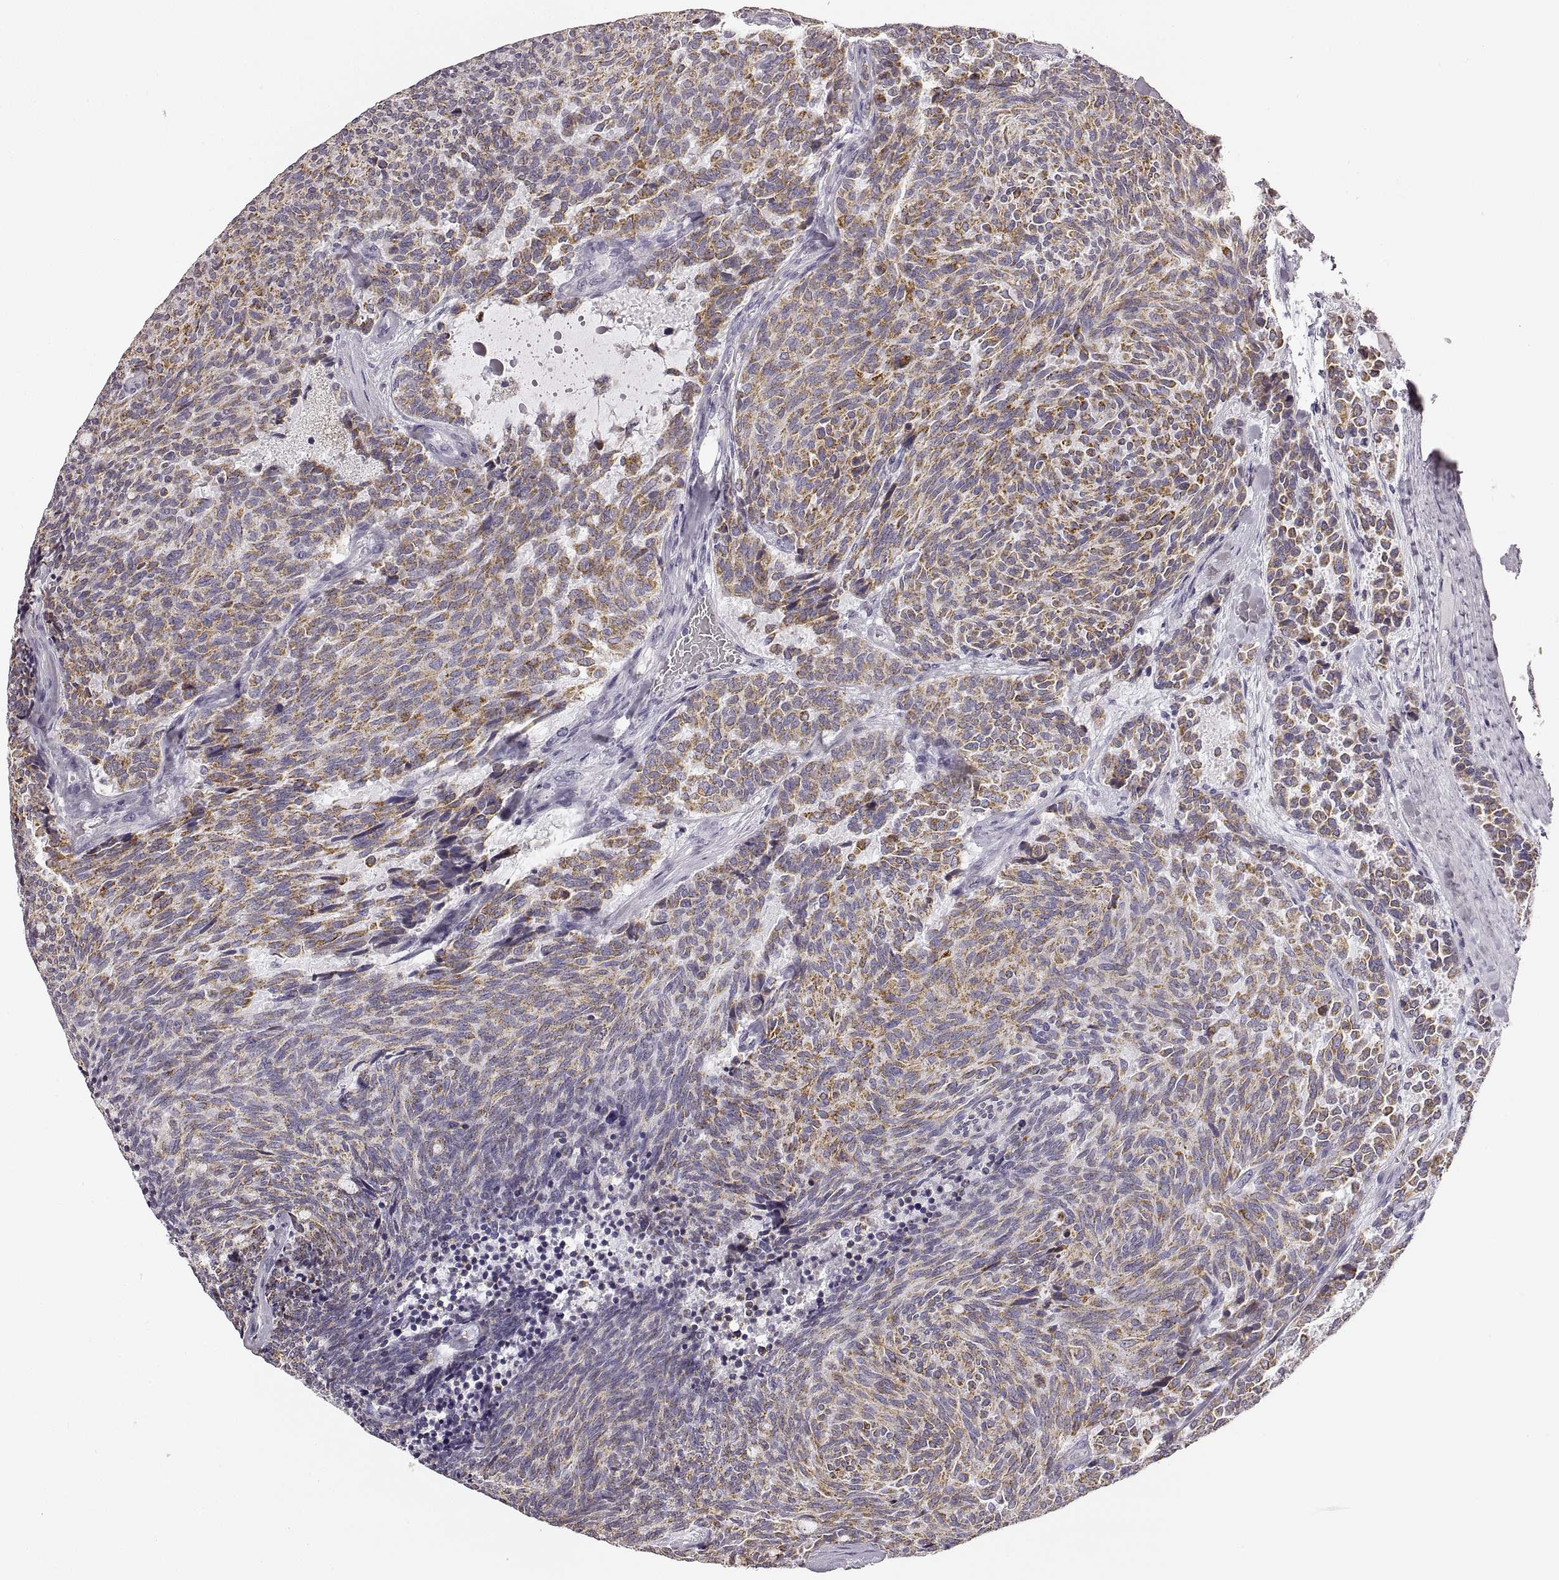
{"staining": {"intensity": "moderate", "quantity": ">75%", "location": "cytoplasmic/membranous"}, "tissue": "carcinoid", "cell_type": "Tumor cells", "image_type": "cancer", "snomed": [{"axis": "morphology", "description": "Carcinoid, malignant, NOS"}, {"axis": "topography", "description": "Pancreas"}], "caption": "A histopathology image of human carcinoid stained for a protein exhibits moderate cytoplasmic/membranous brown staining in tumor cells.", "gene": "RDH13", "patient": {"sex": "female", "age": 54}}